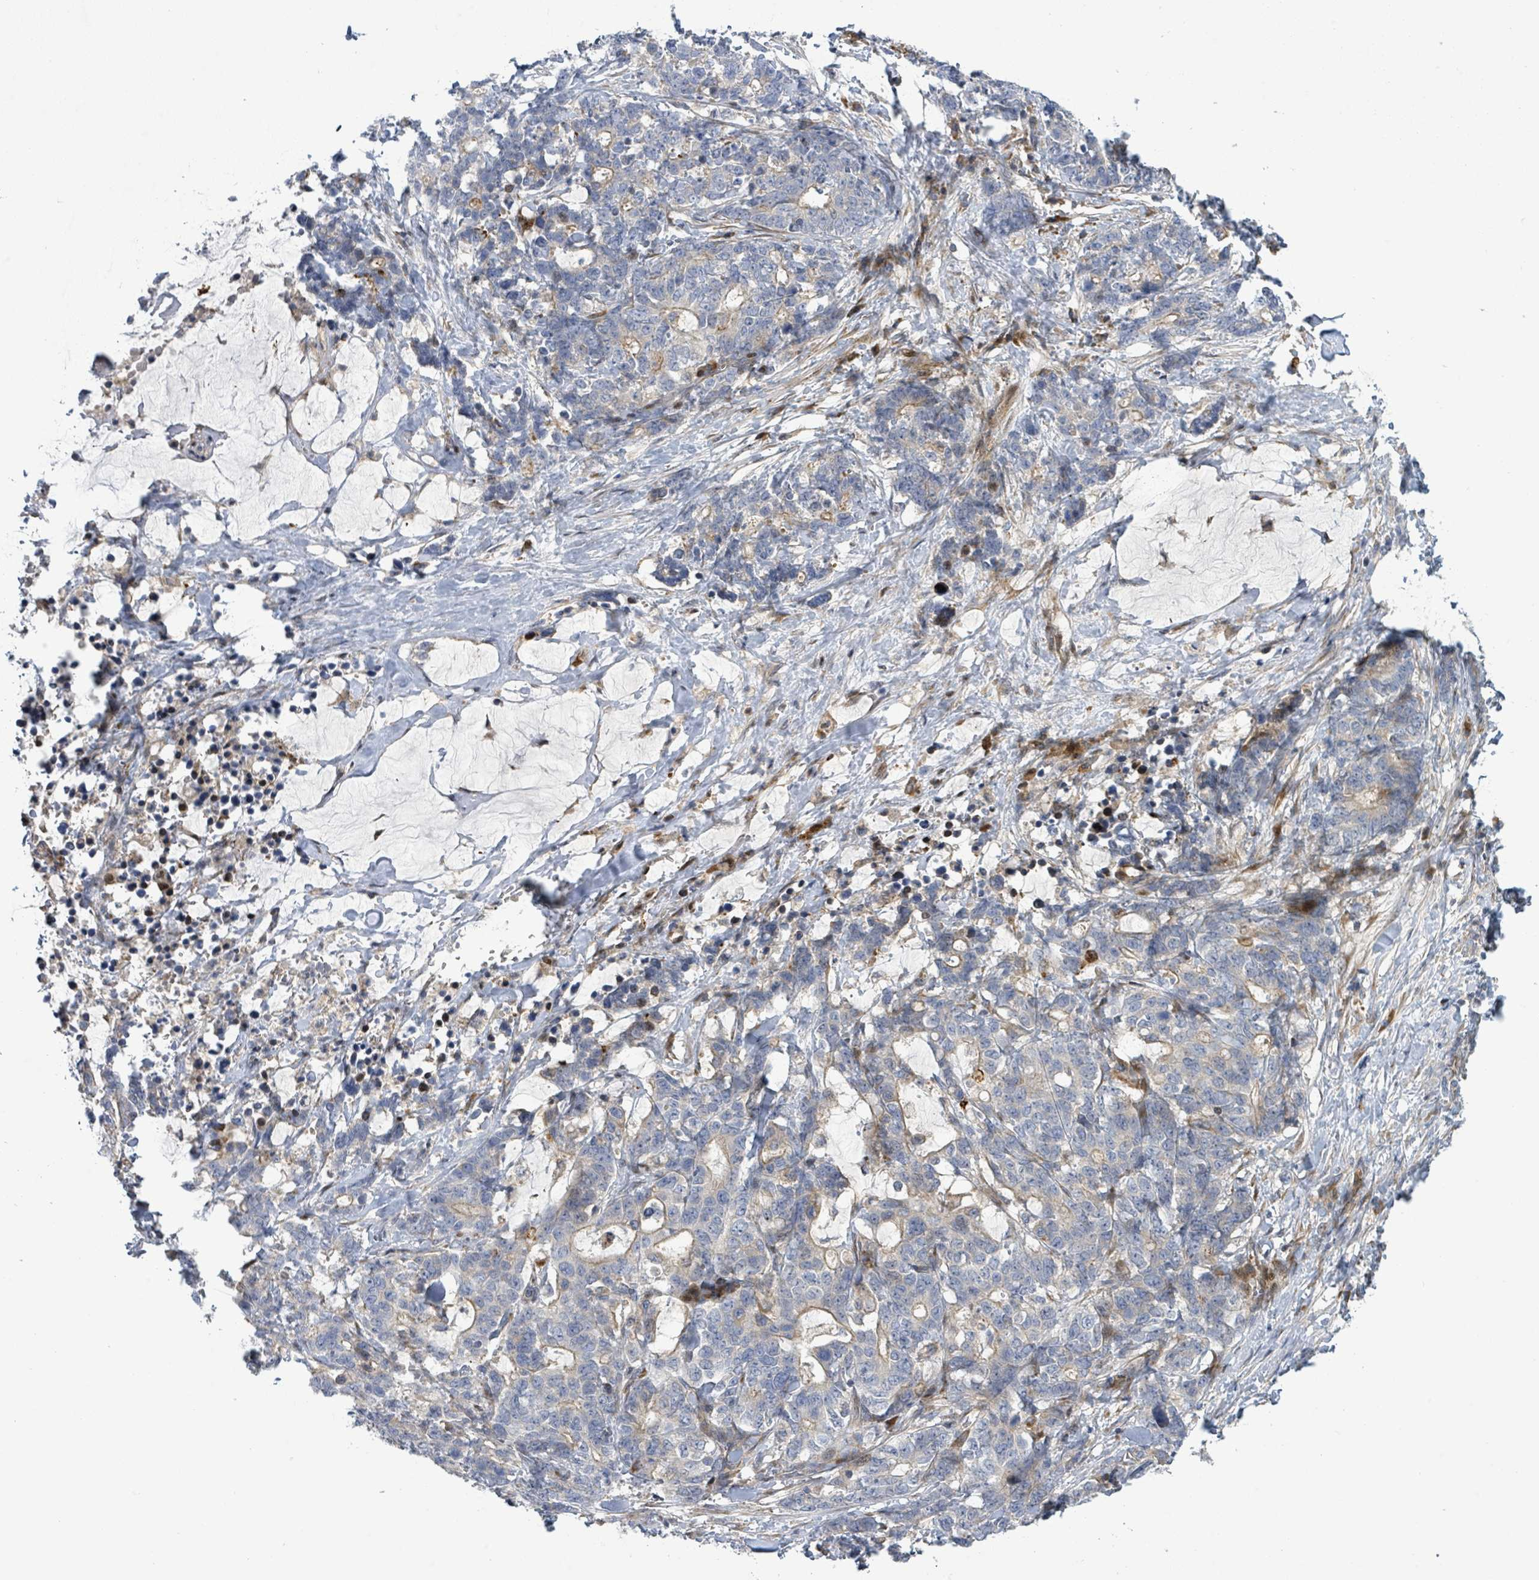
{"staining": {"intensity": "weak", "quantity": "<25%", "location": "cytoplasmic/membranous"}, "tissue": "stomach cancer", "cell_type": "Tumor cells", "image_type": "cancer", "snomed": [{"axis": "morphology", "description": "Normal tissue, NOS"}, {"axis": "morphology", "description": "Adenocarcinoma, NOS"}, {"axis": "topography", "description": "Stomach"}], "caption": "A high-resolution photomicrograph shows immunohistochemistry staining of stomach adenocarcinoma, which exhibits no significant staining in tumor cells. (Brightfield microscopy of DAB IHC at high magnification).", "gene": "CFAP210", "patient": {"sex": "female", "age": 64}}